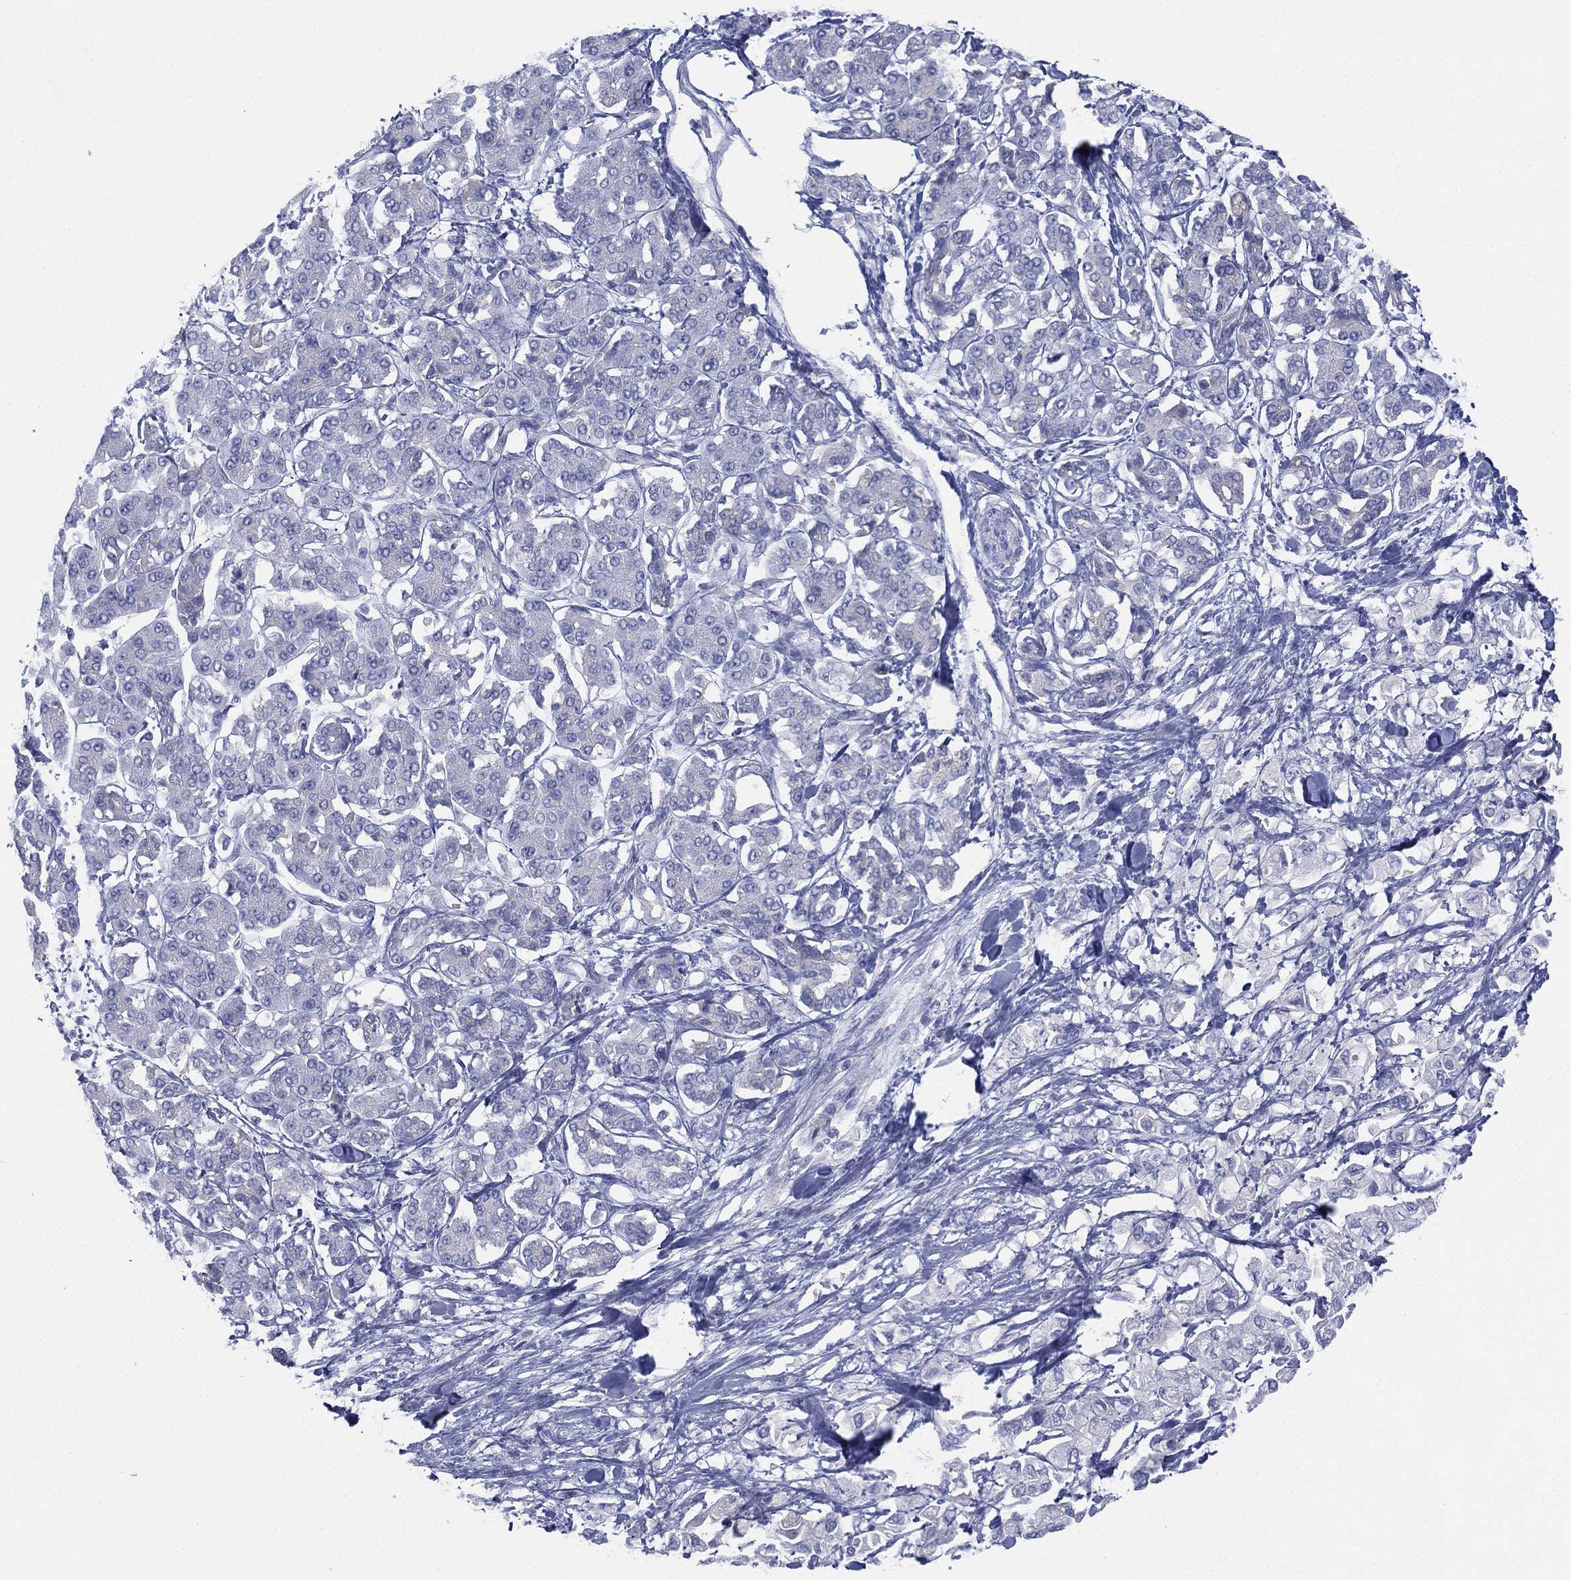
{"staining": {"intensity": "negative", "quantity": "none", "location": "none"}, "tissue": "pancreatic cancer", "cell_type": "Tumor cells", "image_type": "cancer", "snomed": [{"axis": "morphology", "description": "Adenocarcinoma, NOS"}, {"axis": "topography", "description": "Pancreas"}], "caption": "Micrograph shows no significant protein expression in tumor cells of pancreatic cancer.", "gene": "CYP2D6", "patient": {"sex": "female", "age": 56}}